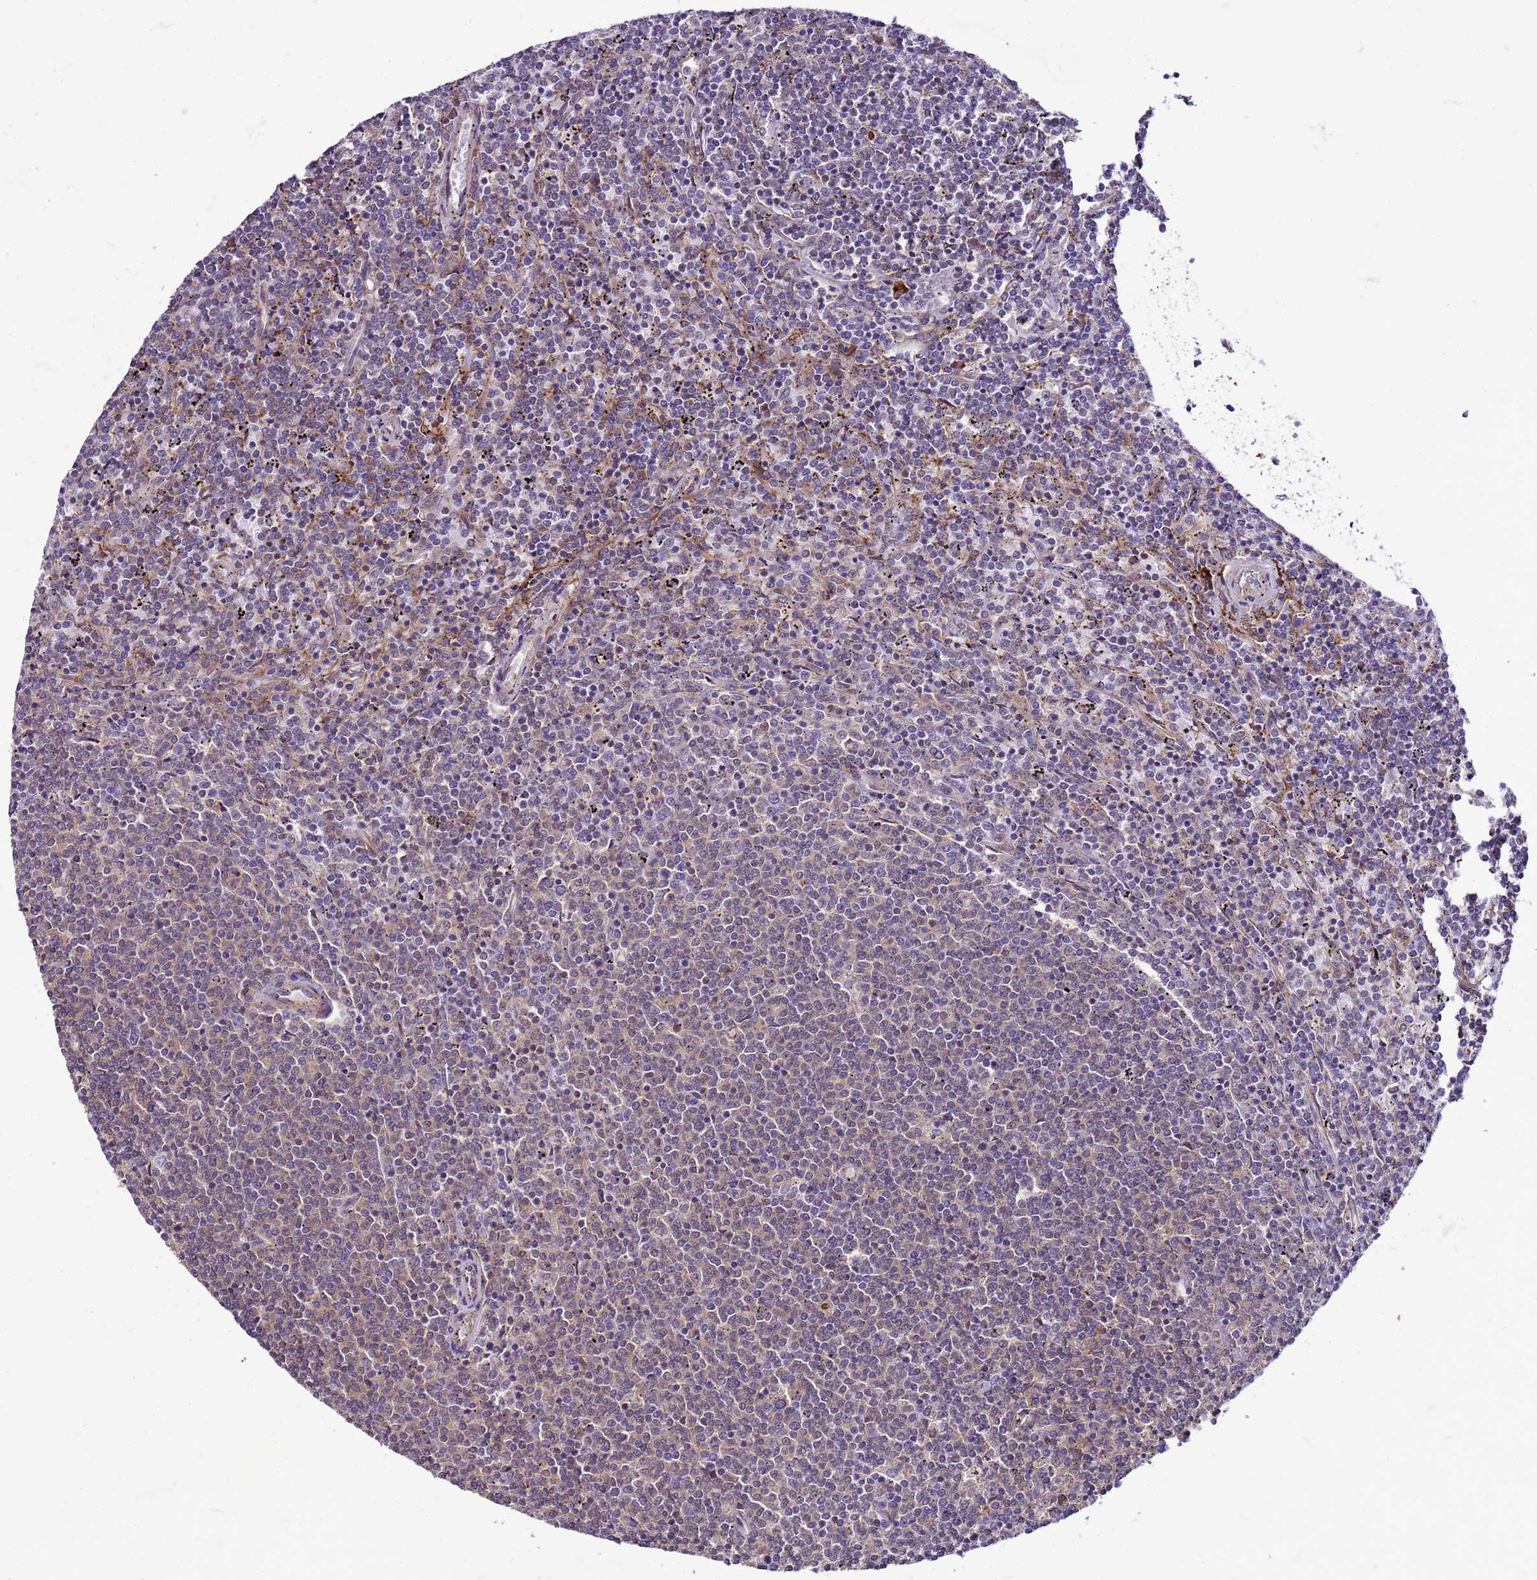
{"staining": {"intensity": "weak", "quantity": "<25%", "location": "cytoplasmic/membranous"}, "tissue": "lymphoma", "cell_type": "Tumor cells", "image_type": "cancer", "snomed": [{"axis": "morphology", "description": "Malignant lymphoma, non-Hodgkin's type, Low grade"}, {"axis": "topography", "description": "Spleen"}], "caption": "Tumor cells show no significant expression in lymphoma.", "gene": "GEN1", "patient": {"sex": "female", "age": 50}}